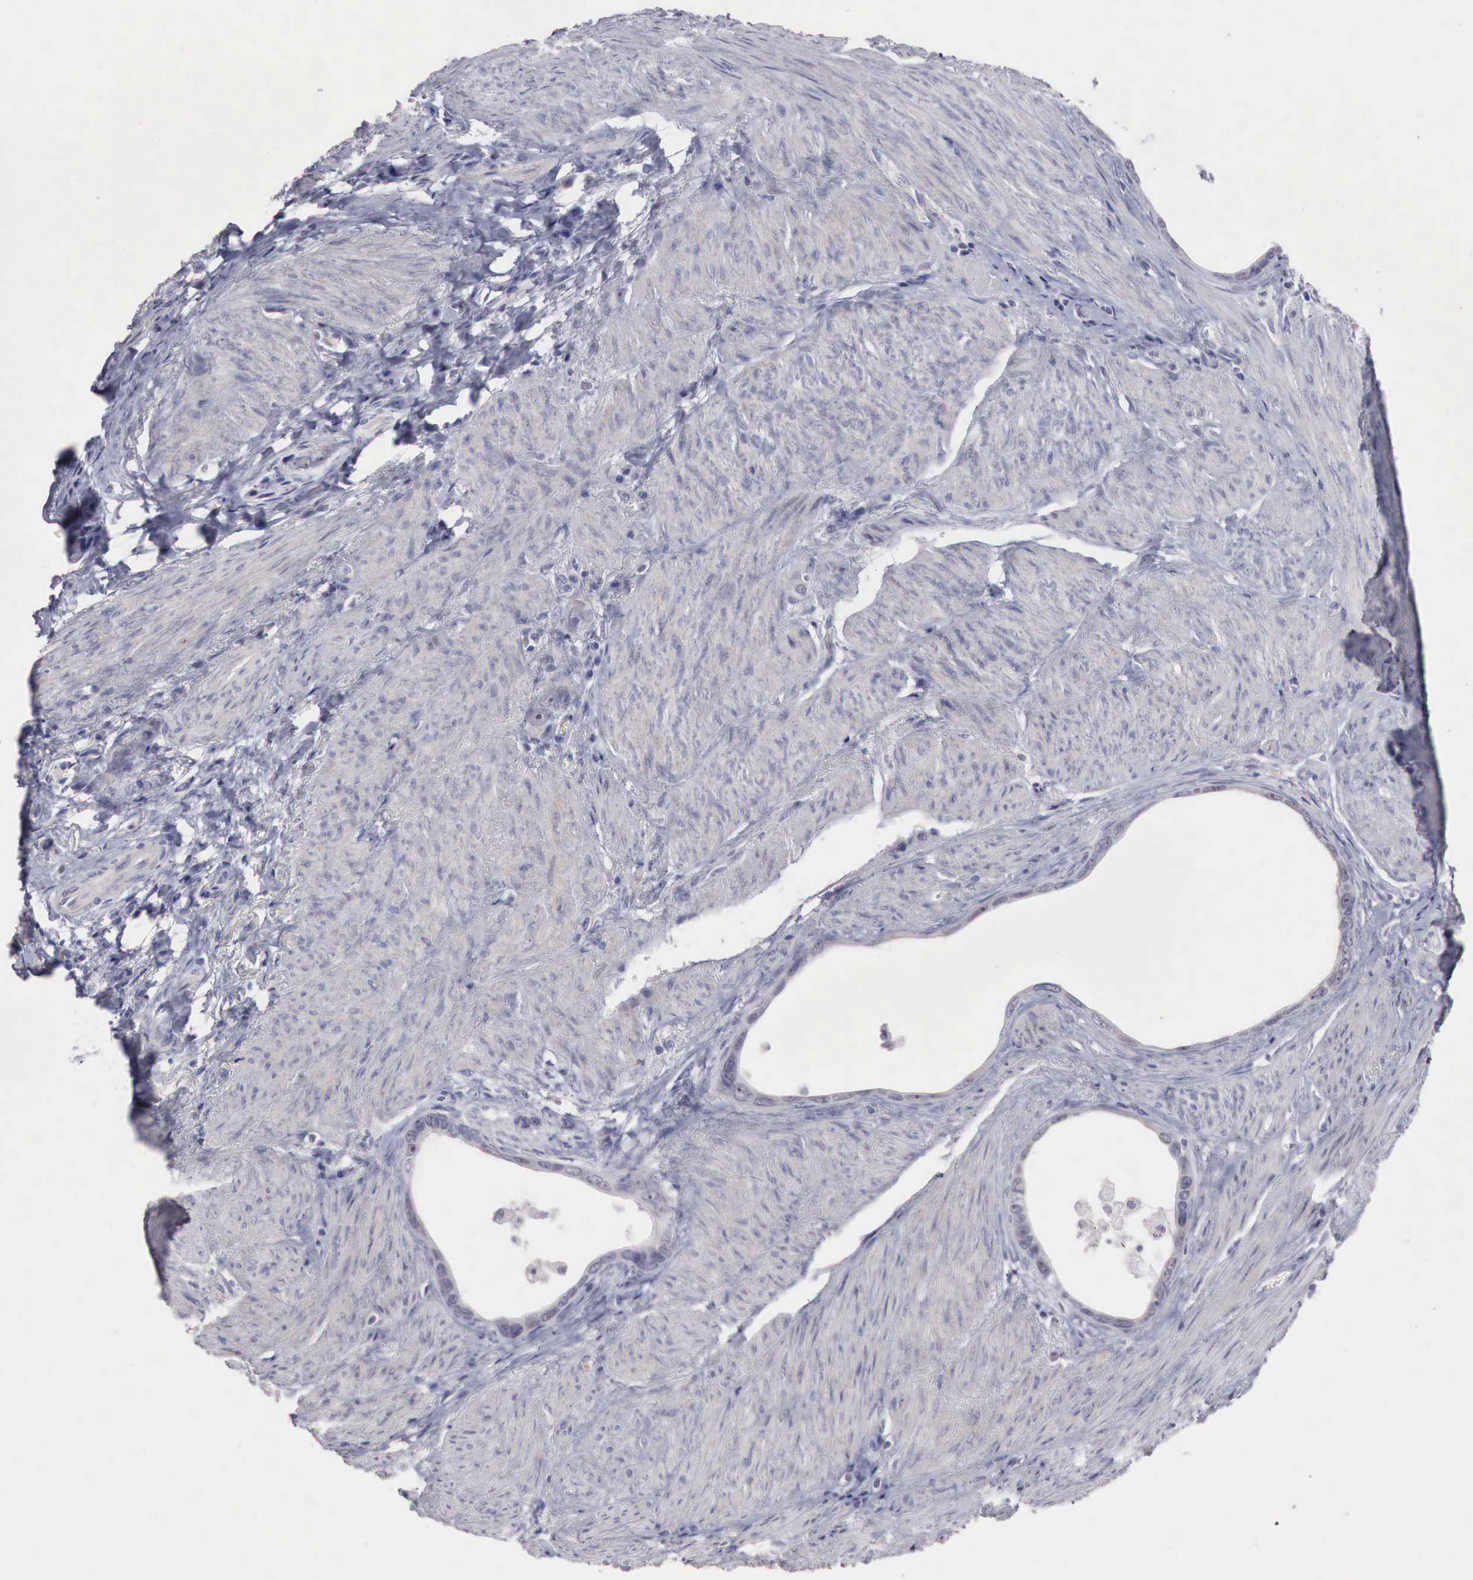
{"staining": {"intensity": "negative", "quantity": "none", "location": "none"}, "tissue": "stomach cancer", "cell_type": "Tumor cells", "image_type": "cancer", "snomed": [{"axis": "morphology", "description": "Adenocarcinoma, NOS"}, {"axis": "topography", "description": "Stomach"}], "caption": "Adenocarcinoma (stomach) stained for a protein using immunohistochemistry (IHC) displays no staining tumor cells.", "gene": "GATA1", "patient": {"sex": "male", "age": 78}}